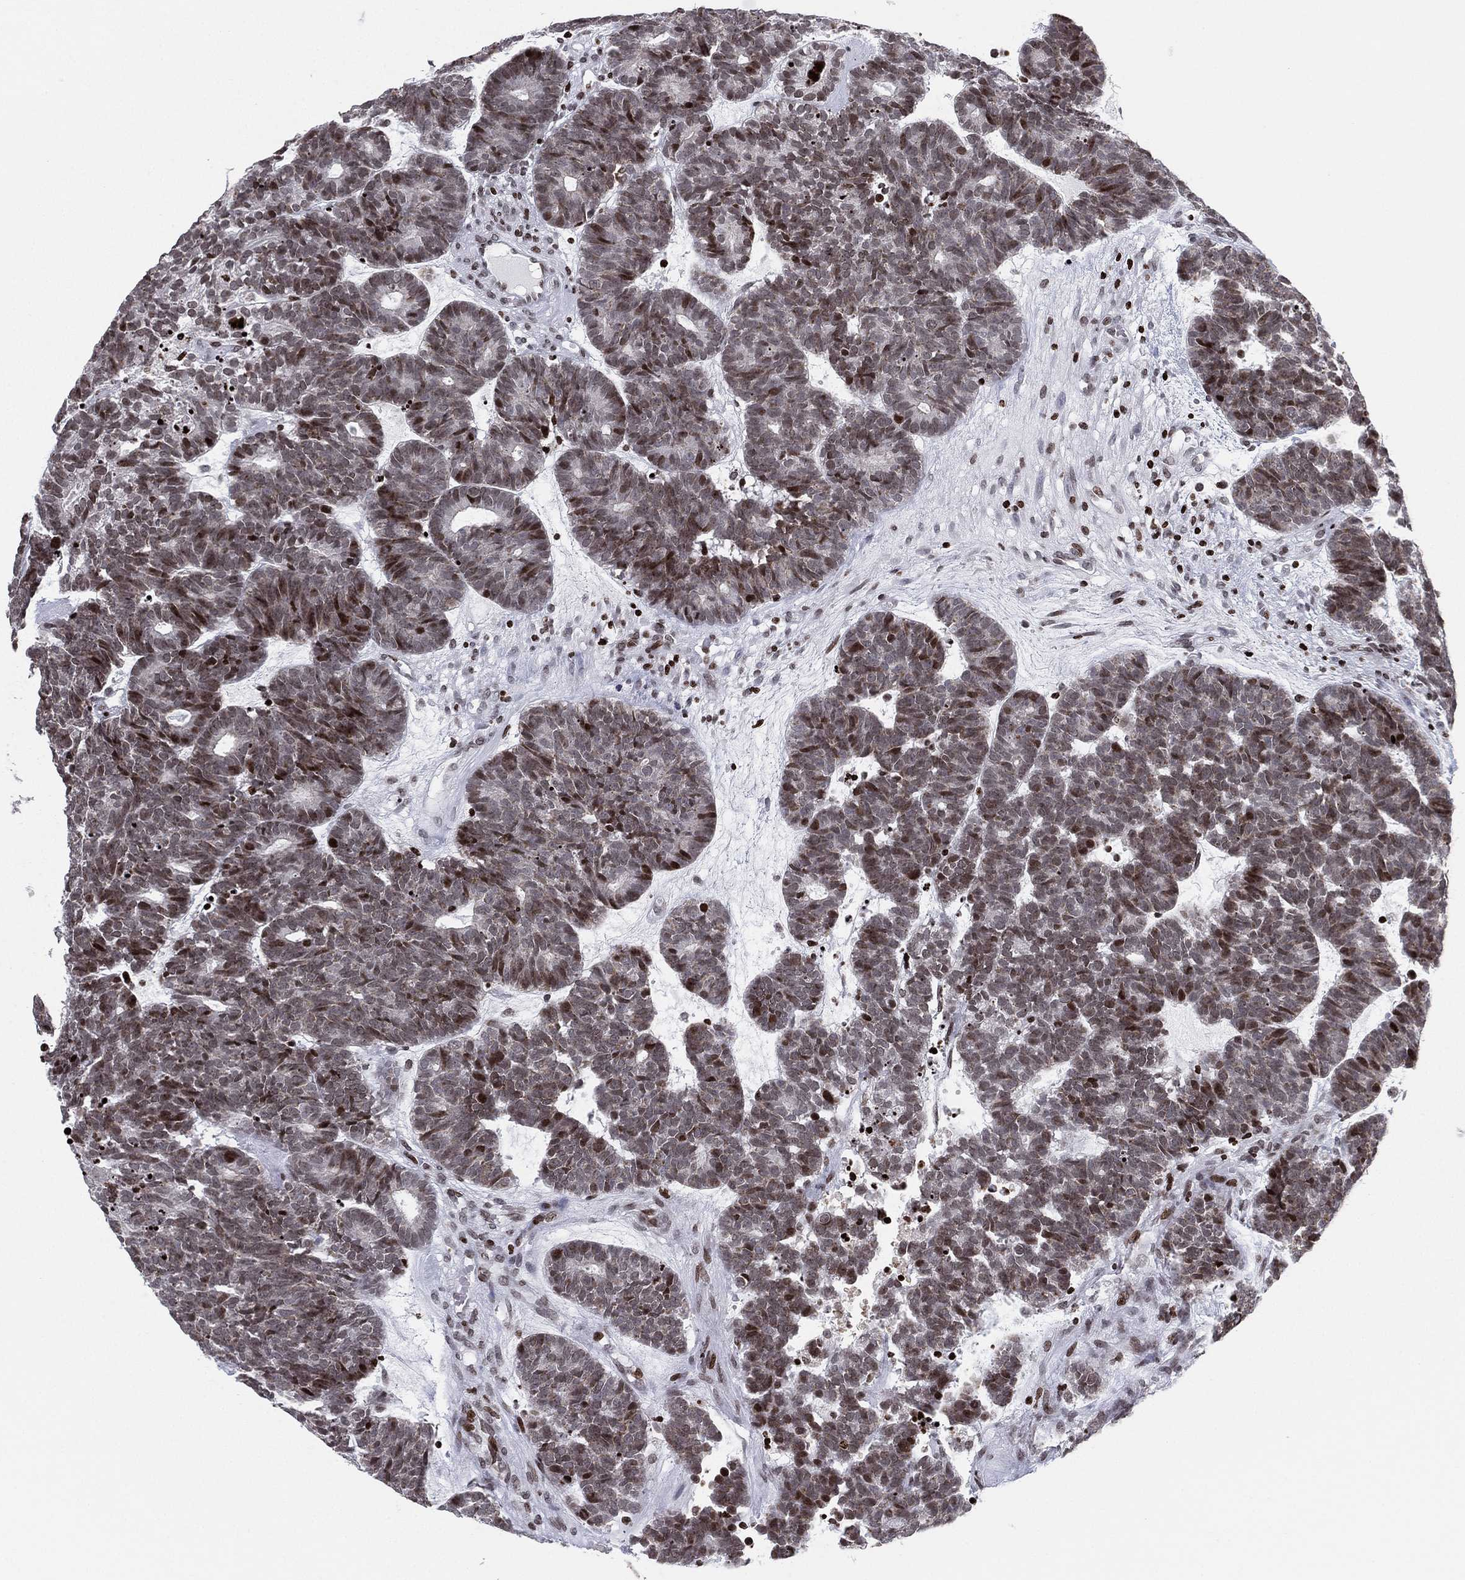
{"staining": {"intensity": "strong", "quantity": "<25%", "location": "nuclear"}, "tissue": "head and neck cancer", "cell_type": "Tumor cells", "image_type": "cancer", "snomed": [{"axis": "morphology", "description": "Adenocarcinoma, NOS"}, {"axis": "topography", "description": "Head-Neck"}], "caption": "Adenocarcinoma (head and neck) stained with DAB IHC displays medium levels of strong nuclear positivity in about <25% of tumor cells.", "gene": "MFSD14A", "patient": {"sex": "female", "age": 81}}